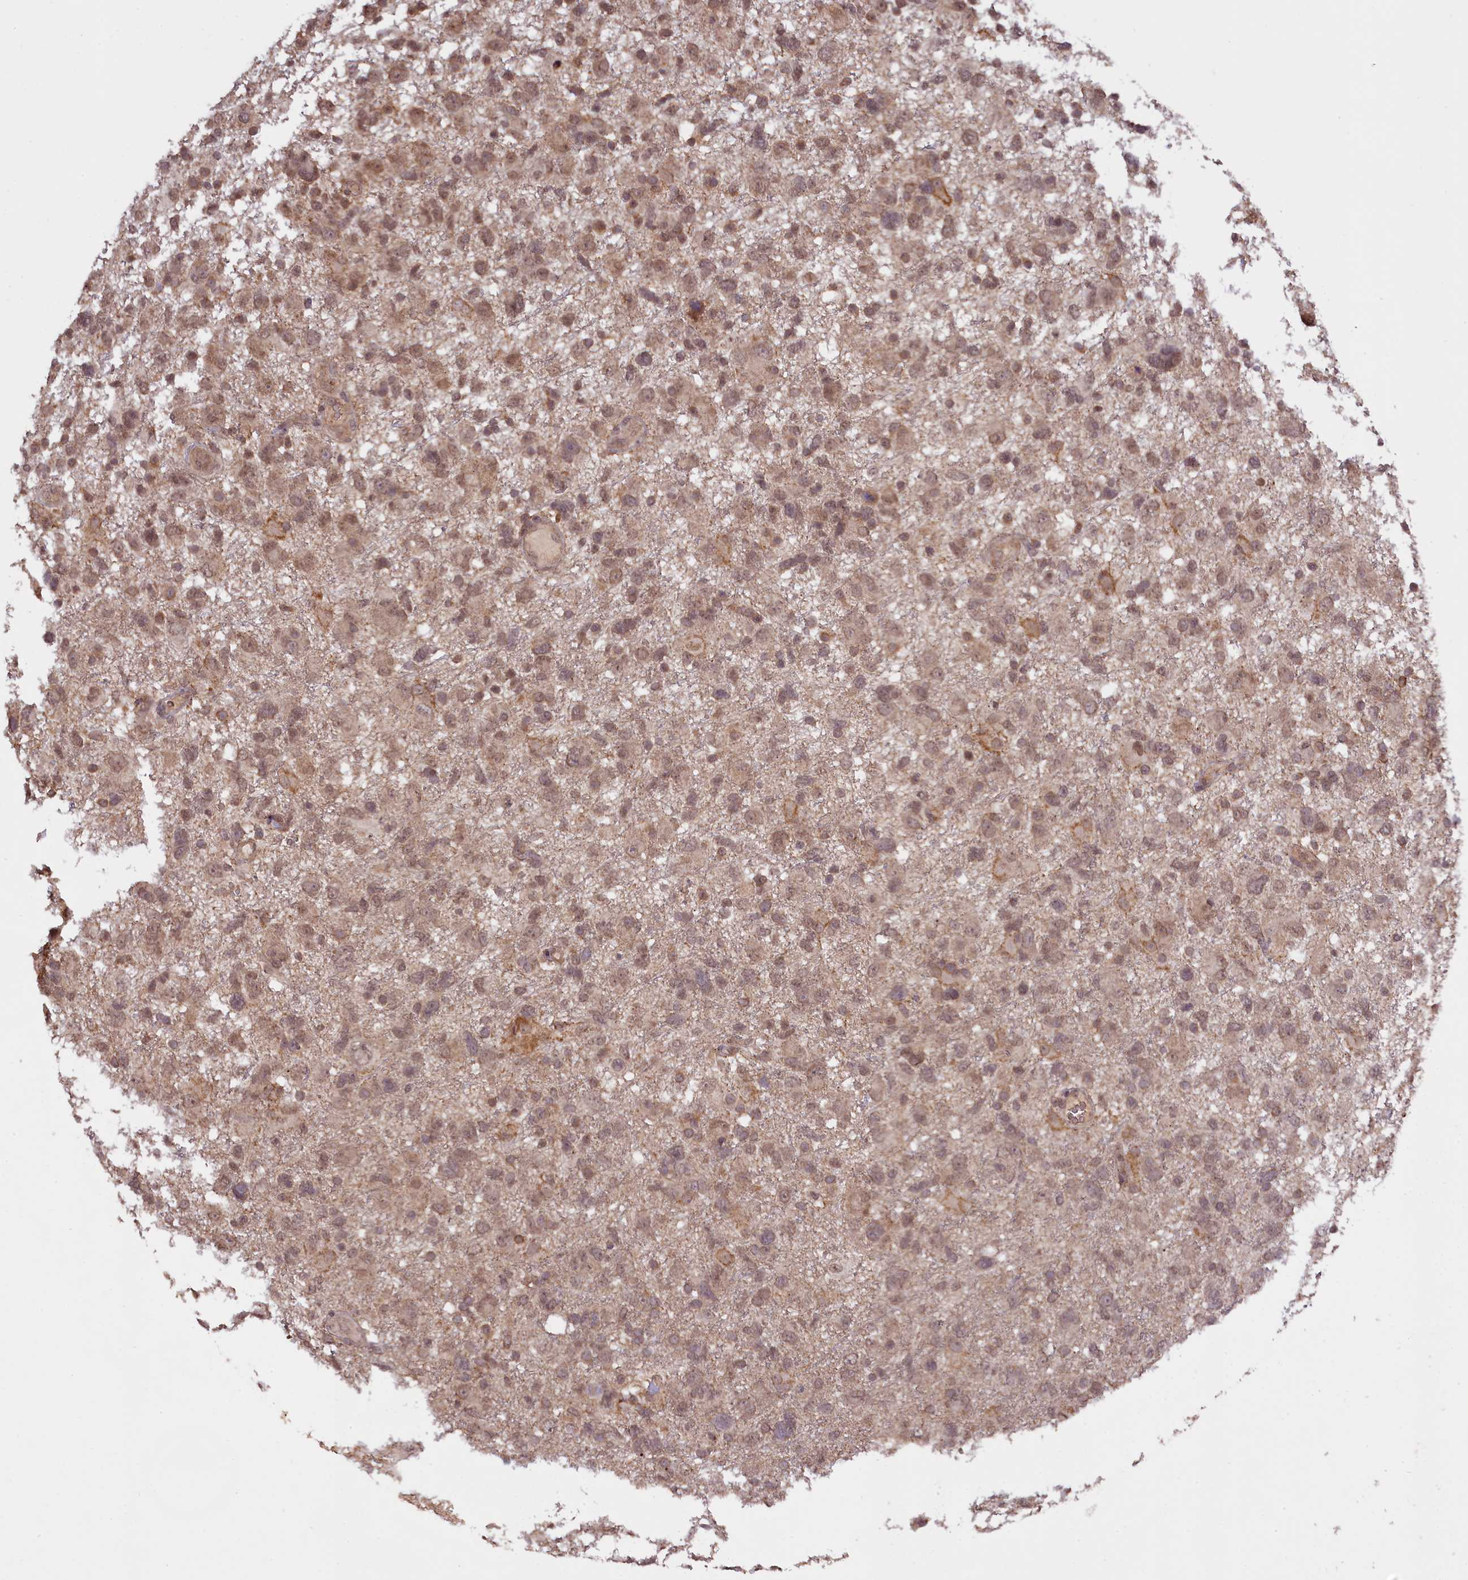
{"staining": {"intensity": "moderate", "quantity": ">75%", "location": "cytoplasmic/membranous,nuclear"}, "tissue": "glioma", "cell_type": "Tumor cells", "image_type": "cancer", "snomed": [{"axis": "morphology", "description": "Glioma, malignant, High grade"}, {"axis": "topography", "description": "Brain"}], "caption": "IHC photomicrograph of neoplastic tissue: human malignant glioma (high-grade) stained using immunohistochemistry reveals medium levels of moderate protein expression localized specifically in the cytoplasmic/membranous and nuclear of tumor cells, appearing as a cytoplasmic/membranous and nuclear brown color.", "gene": "ZNF480", "patient": {"sex": "male", "age": 61}}